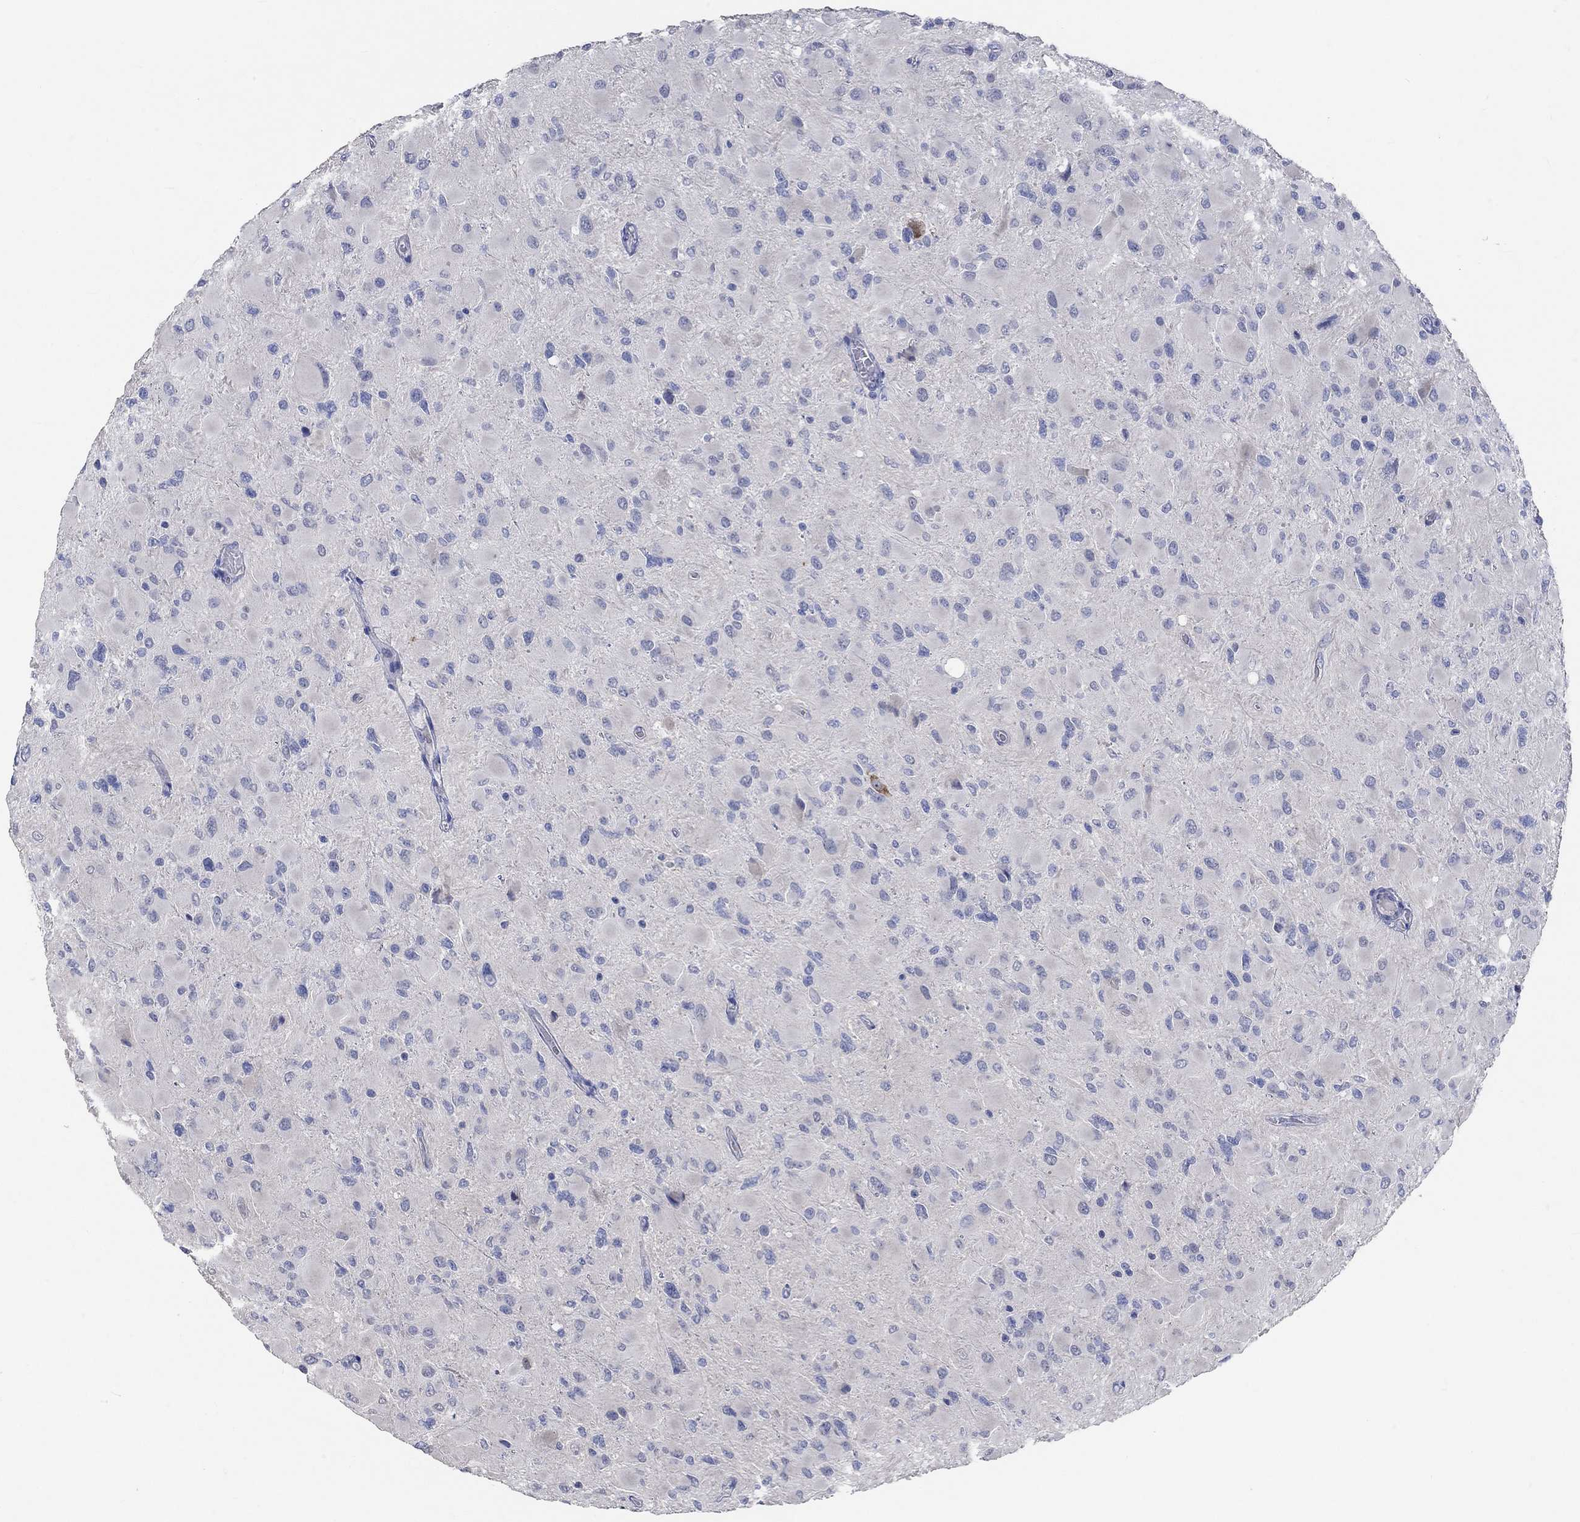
{"staining": {"intensity": "negative", "quantity": "none", "location": "none"}, "tissue": "glioma", "cell_type": "Tumor cells", "image_type": "cancer", "snomed": [{"axis": "morphology", "description": "Glioma, malignant, High grade"}, {"axis": "topography", "description": "Cerebral cortex"}], "caption": "This is an immunohistochemistry photomicrograph of glioma. There is no staining in tumor cells.", "gene": "PNMA5", "patient": {"sex": "female", "age": 36}}